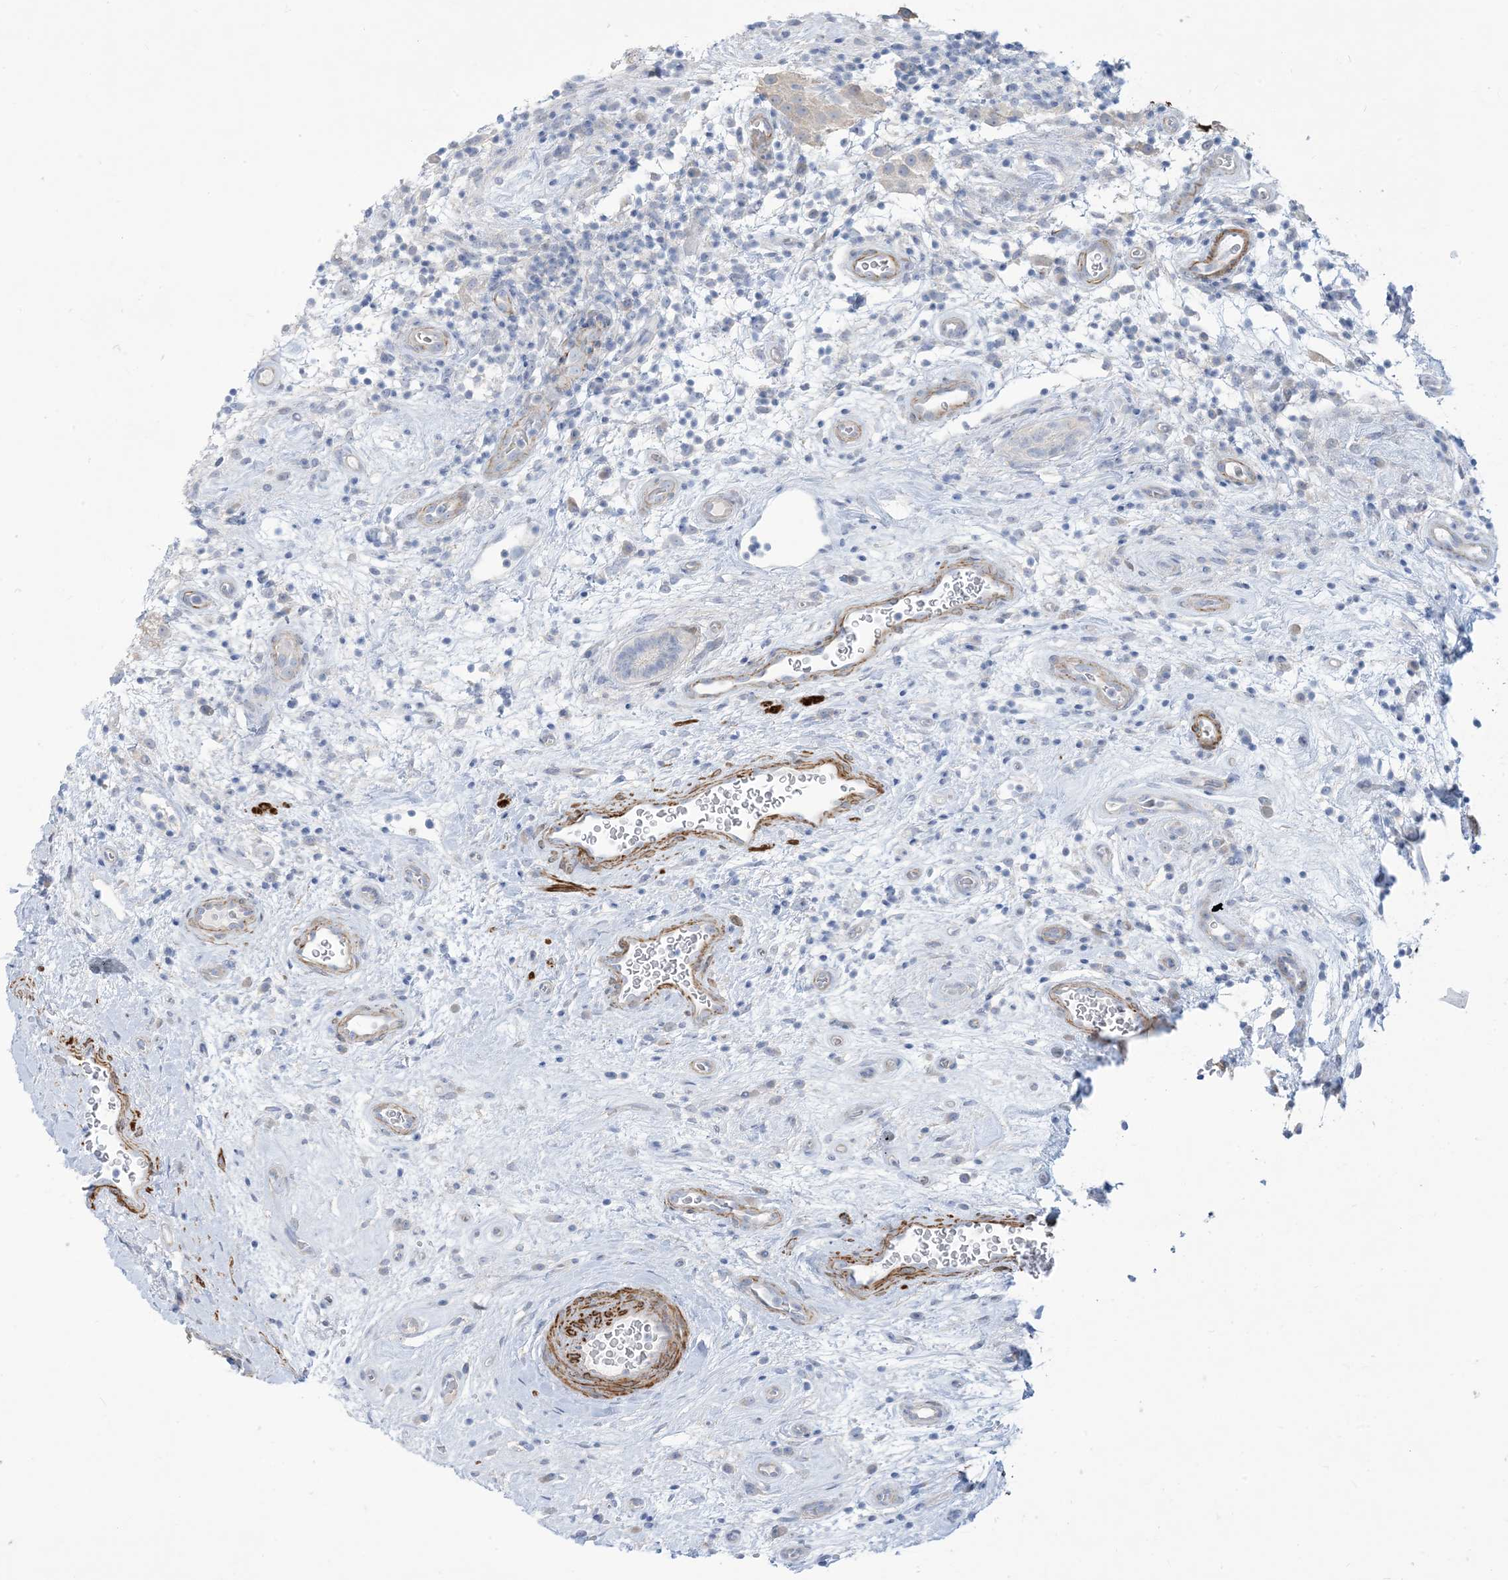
{"staining": {"intensity": "negative", "quantity": "none", "location": "none"}, "tissue": "testis cancer", "cell_type": "Tumor cells", "image_type": "cancer", "snomed": [{"axis": "morphology", "description": "Seminoma, NOS"}, {"axis": "topography", "description": "Testis"}], "caption": "DAB immunohistochemical staining of human testis cancer shows no significant positivity in tumor cells. (Stains: DAB IHC with hematoxylin counter stain, Microscopy: brightfield microscopy at high magnification).", "gene": "MARS2", "patient": {"sex": "male", "age": 49}}